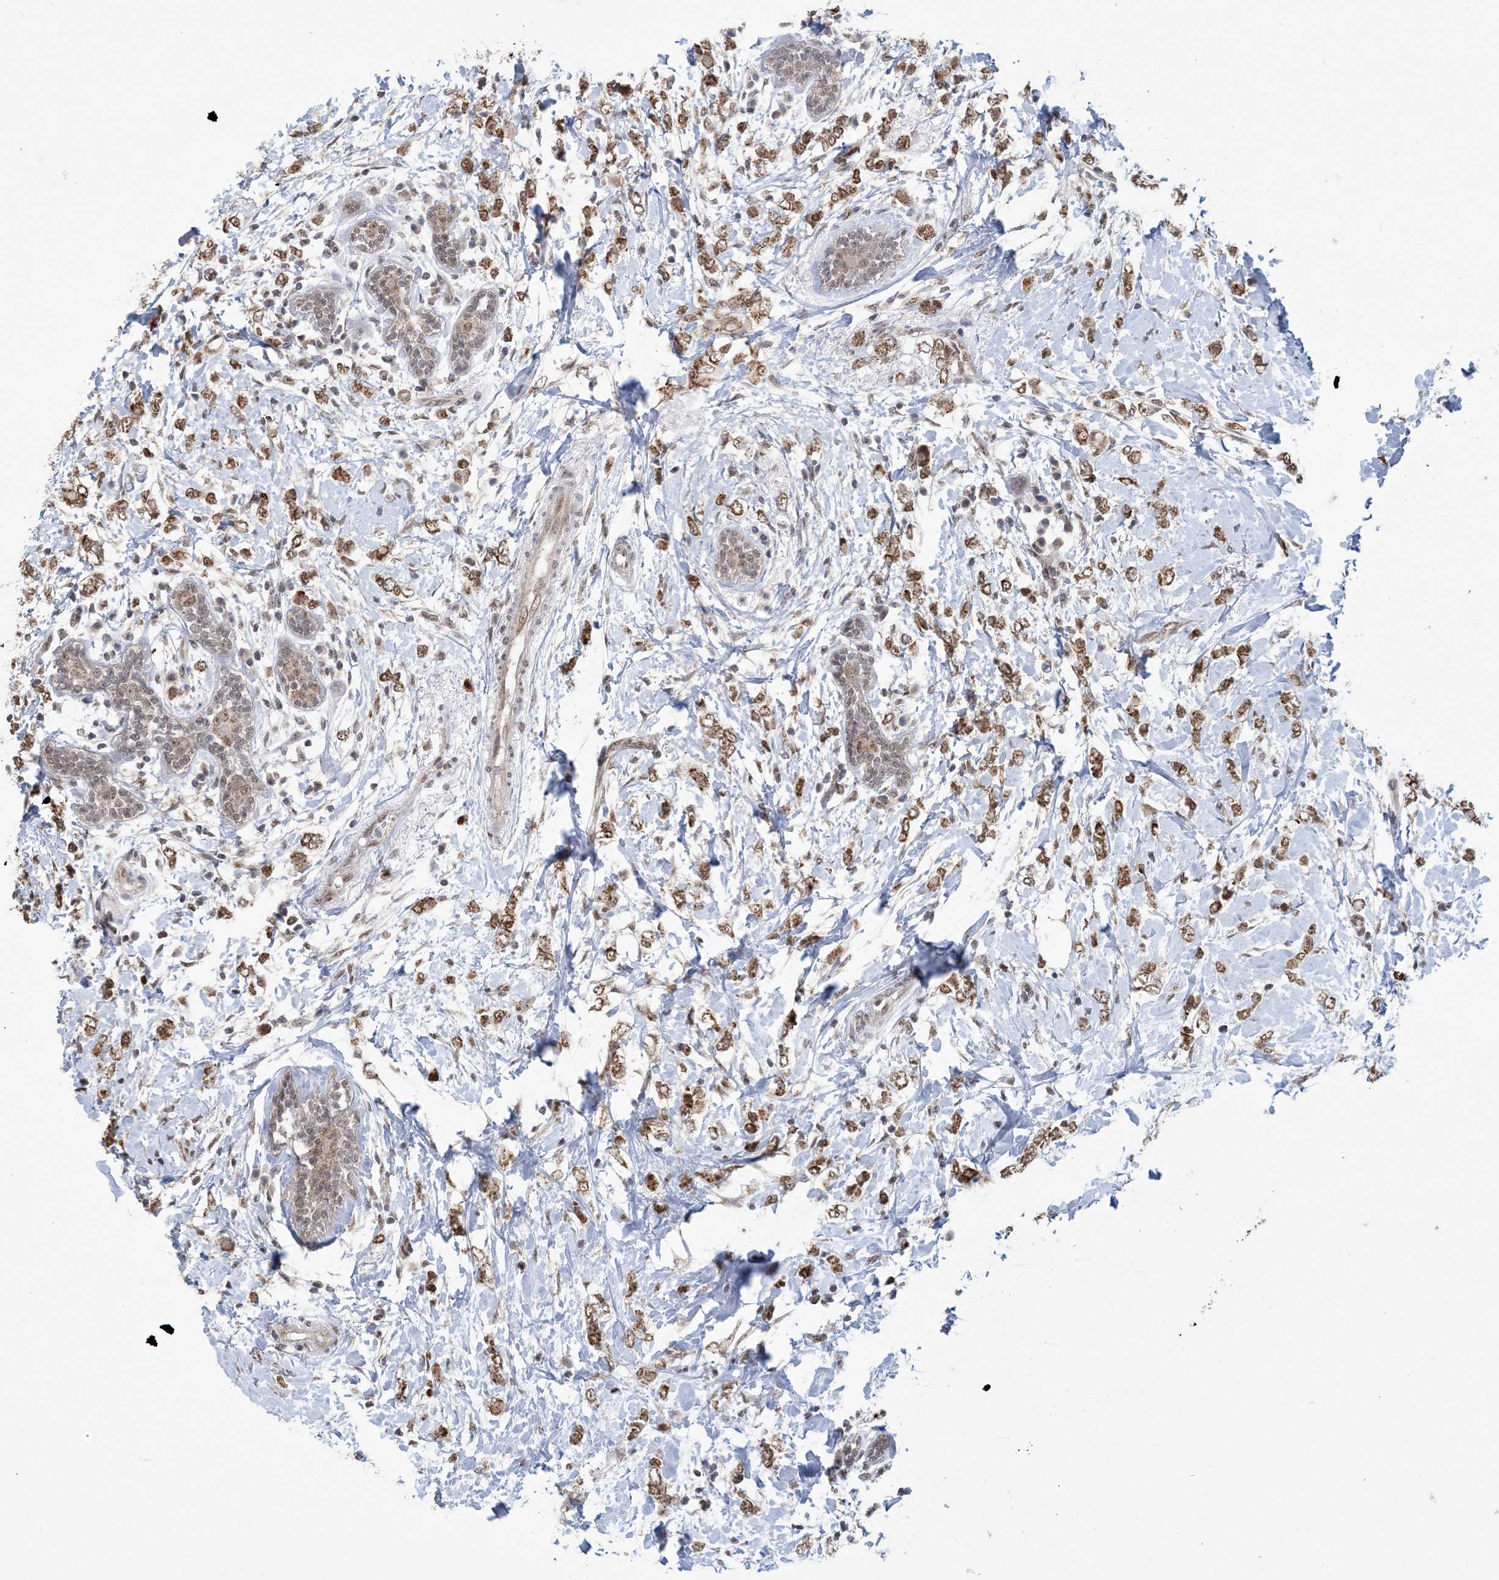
{"staining": {"intensity": "moderate", "quantity": ">75%", "location": "cytoplasmic/membranous,nuclear"}, "tissue": "breast cancer", "cell_type": "Tumor cells", "image_type": "cancer", "snomed": [{"axis": "morphology", "description": "Normal tissue, NOS"}, {"axis": "morphology", "description": "Lobular carcinoma"}, {"axis": "topography", "description": "Breast"}], "caption": "The immunohistochemical stain labels moderate cytoplasmic/membranous and nuclear positivity in tumor cells of breast lobular carcinoma tissue.", "gene": "TRMT10C", "patient": {"sex": "female", "age": 47}}